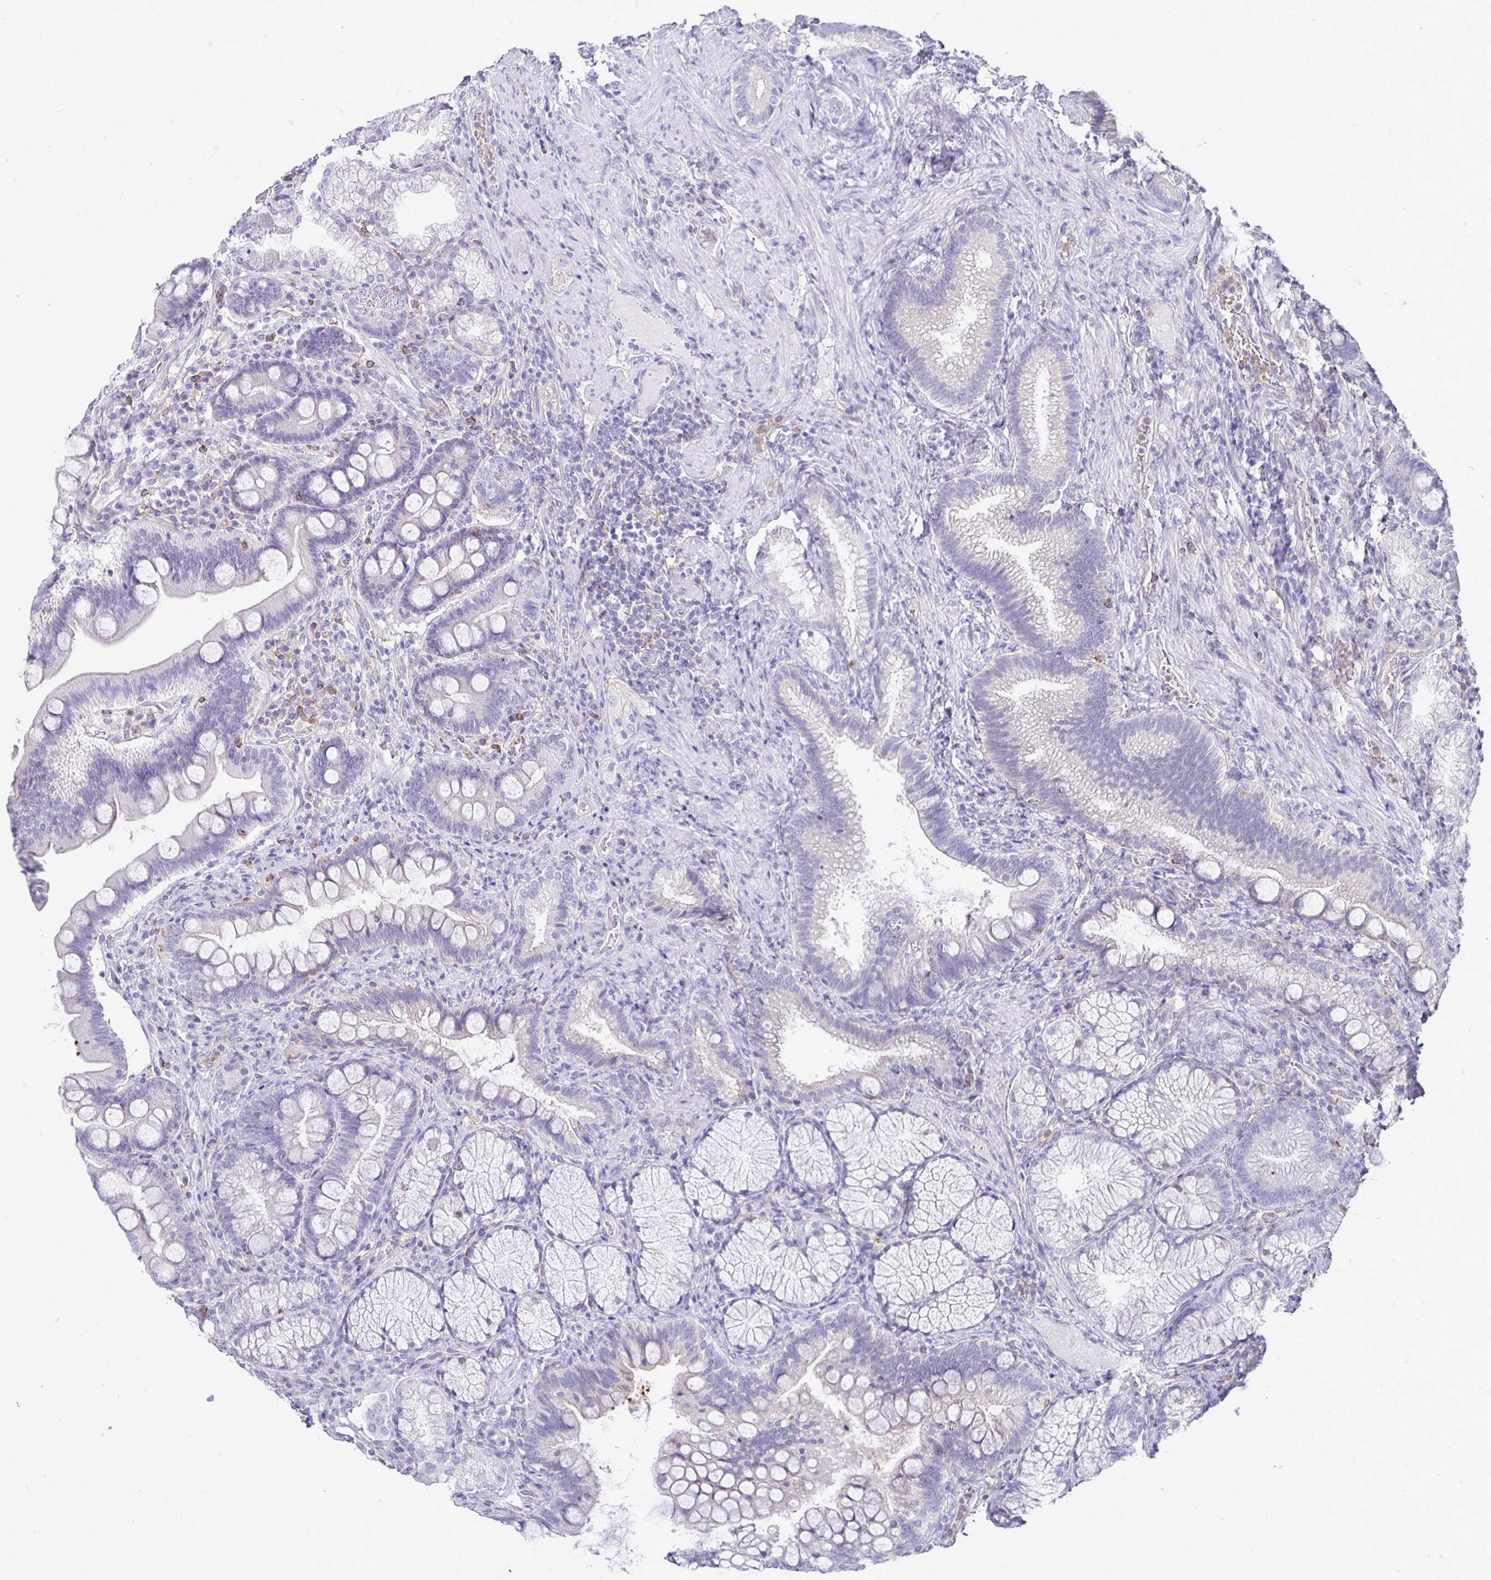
{"staining": {"intensity": "negative", "quantity": "none", "location": "none"}, "tissue": "duodenum", "cell_type": "Glandular cells", "image_type": "normal", "snomed": [{"axis": "morphology", "description": "Normal tissue, NOS"}, {"axis": "topography", "description": "Pancreas"}, {"axis": "topography", "description": "Duodenum"}], "caption": "The photomicrograph displays no staining of glandular cells in normal duodenum. The staining is performed using DAB (3,3'-diaminobenzidine) brown chromogen with nuclei counter-stained in using hematoxylin.", "gene": "SIRPA", "patient": {"sex": "male", "age": 59}}